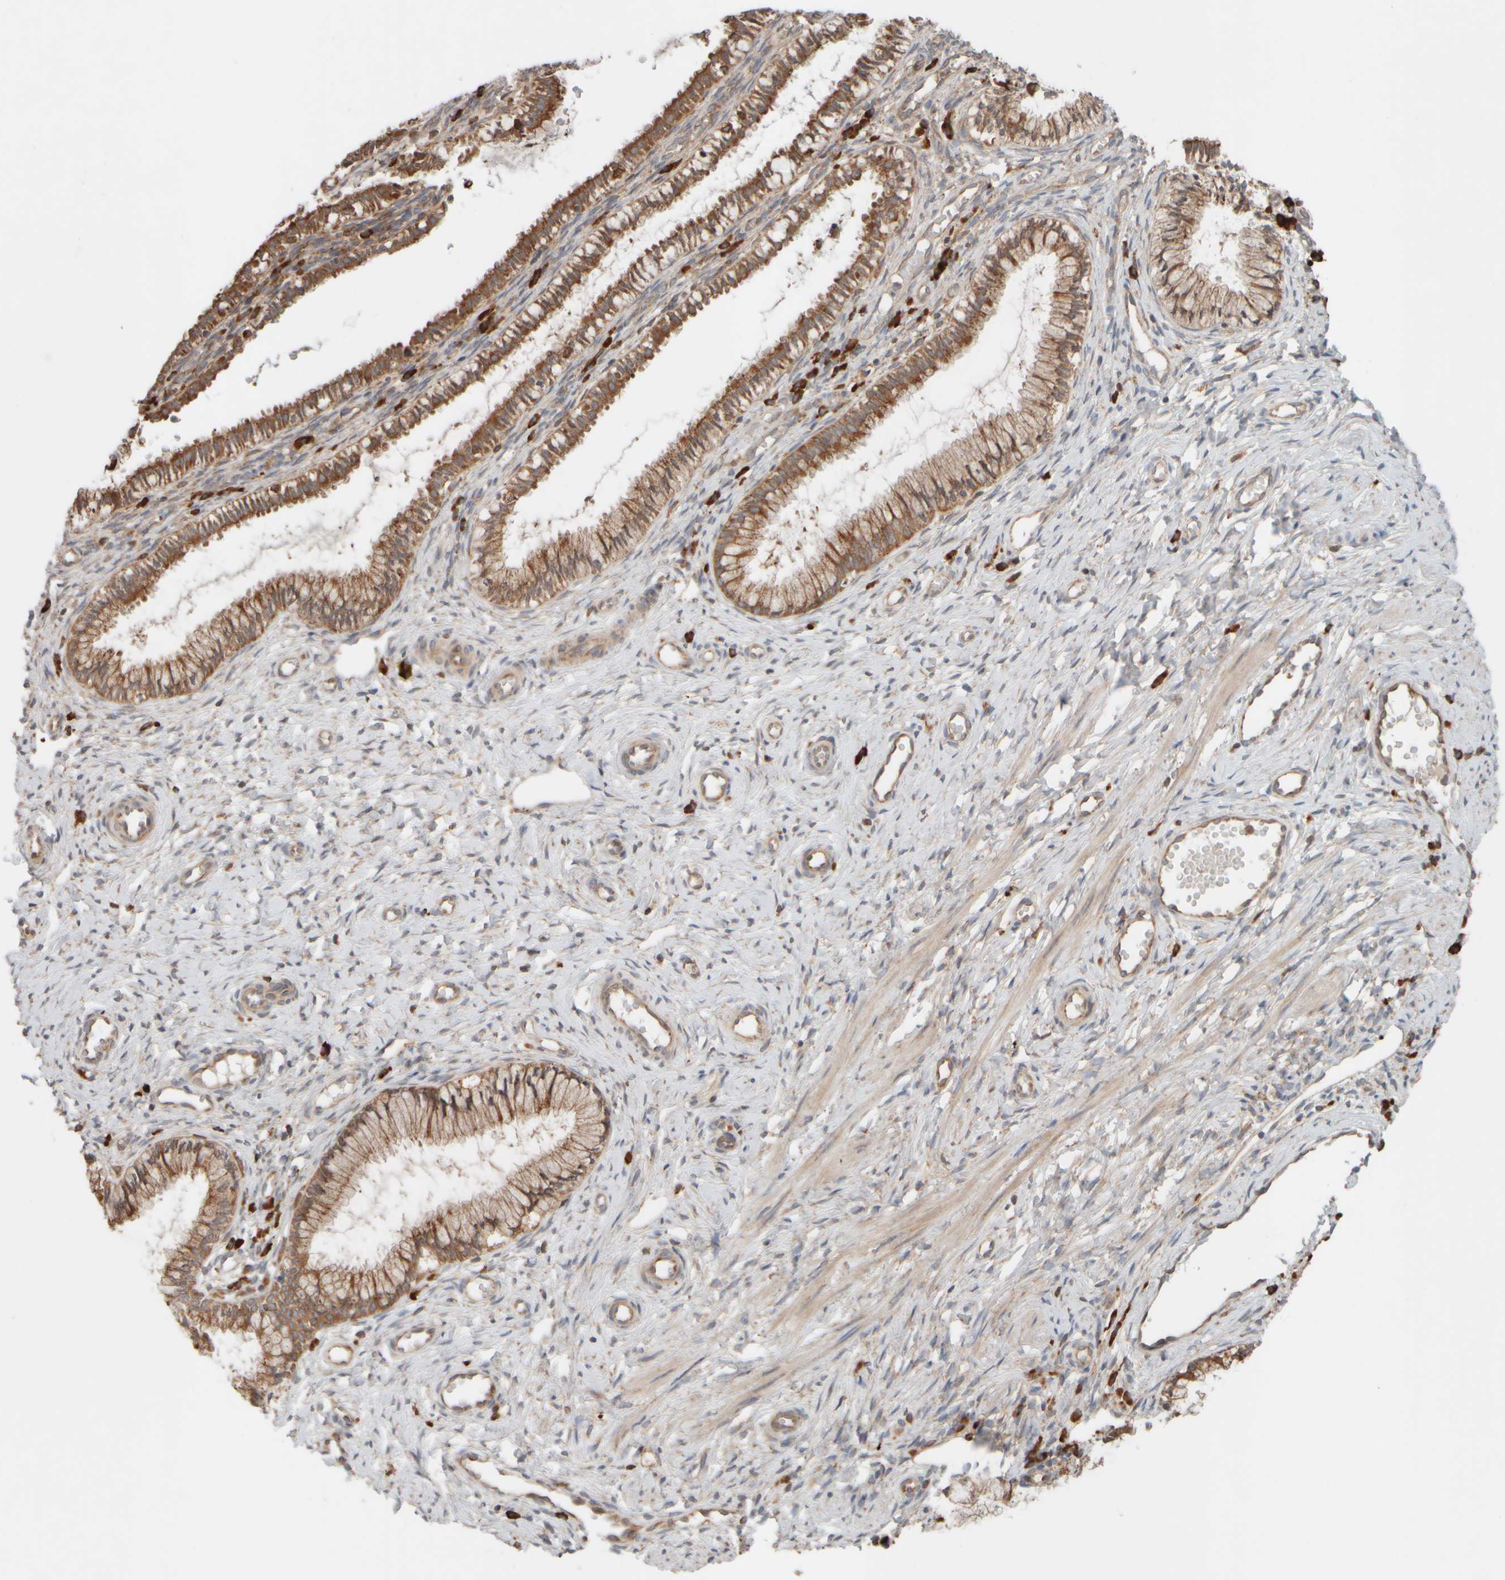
{"staining": {"intensity": "moderate", "quantity": ">75%", "location": "cytoplasmic/membranous"}, "tissue": "cervix", "cell_type": "Glandular cells", "image_type": "normal", "snomed": [{"axis": "morphology", "description": "Normal tissue, NOS"}, {"axis": "topography", "description": "Cervix"}], "caption": "Moderate cytoplasmic/membranous positivity is present in approximately >75% of glandular cells in unremarkable cervix.", "gene": "EIF2B3", "patient": {"sex": "female", "age": 27}}